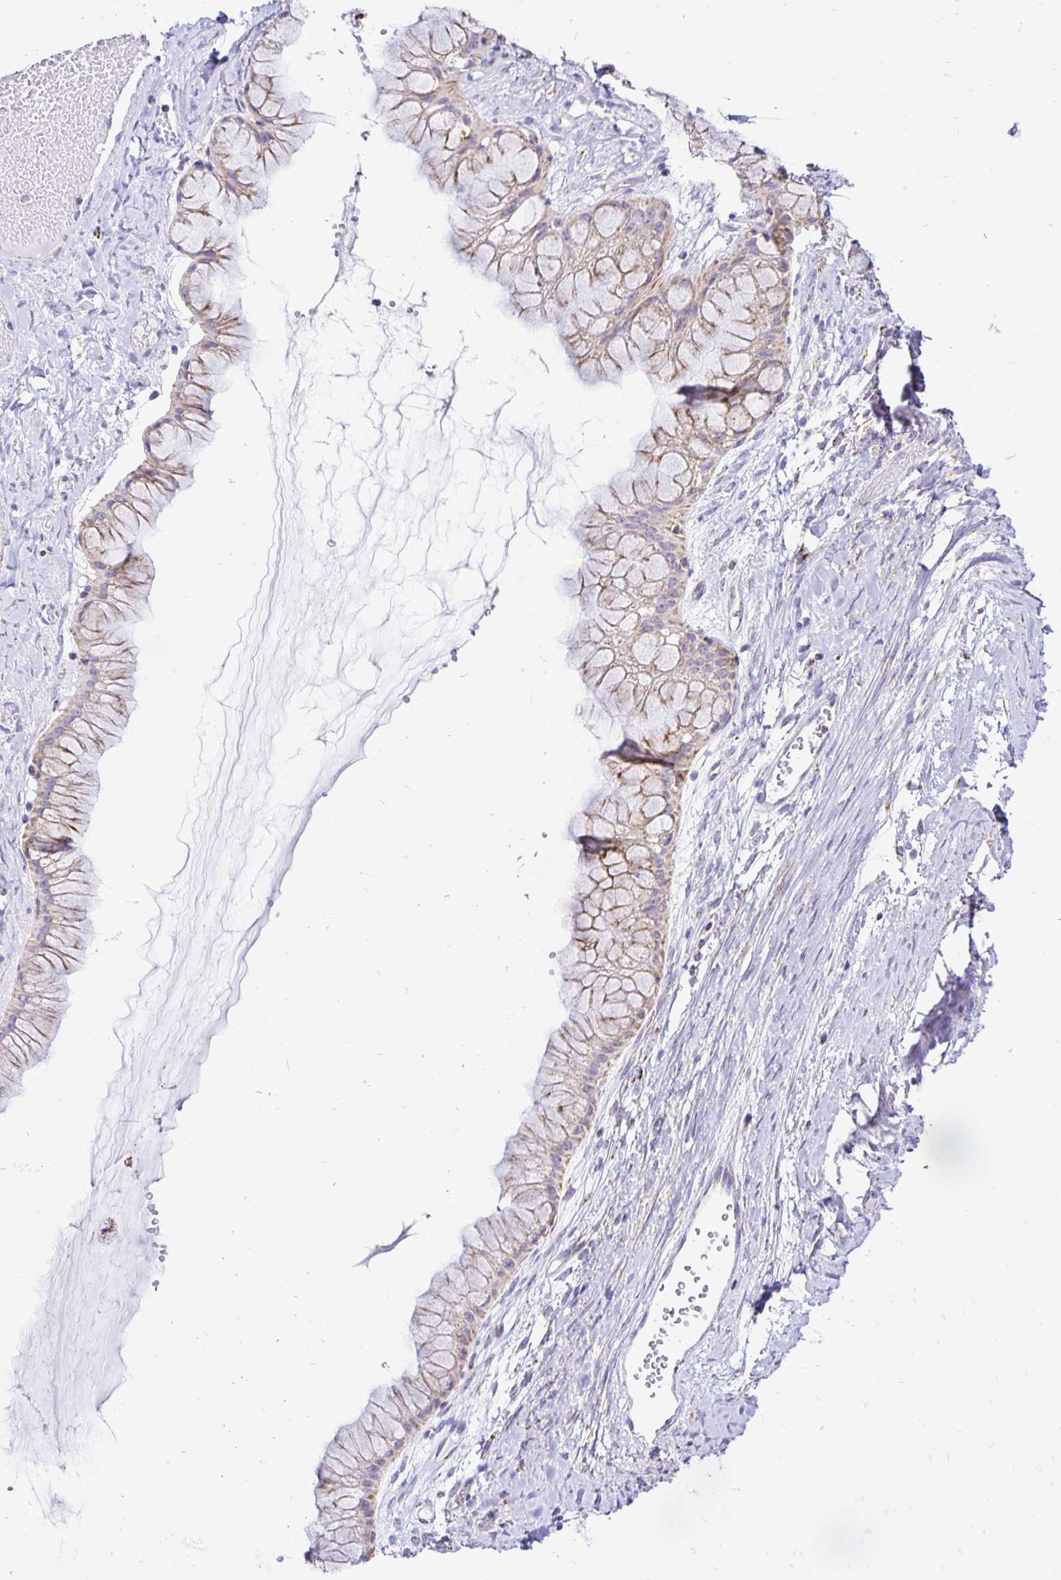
{"staining": {"intensity": "weak", "quantity": ">75%", "location": "cytoplasmic/membranous"}, "tissue": "ovarian cancer", "cell_type": "Tumor cells", "image_type": "cancer", "snomed": [{"axis": "morphology", "description": "Cystadenocarcinoma, mucinous, NOS"}, {"axis": "topography", "description": "Ovary"}], "caption": "Immunohistochemistry (IHC) (DAB) staining of ovarian cancer (mucinous cystadenocarcinoma) reveals weak cytoplasmic/membranous protein expression in about >75% of tumor cells. (Stains: DAB (3,3'-diaminobenzidine) in brown, nuclei in blue, Microscopy: brightfield microscopy at high magnification).", "gene": "PLAAT2", "patient": {"sex": "female", "age": 61}}